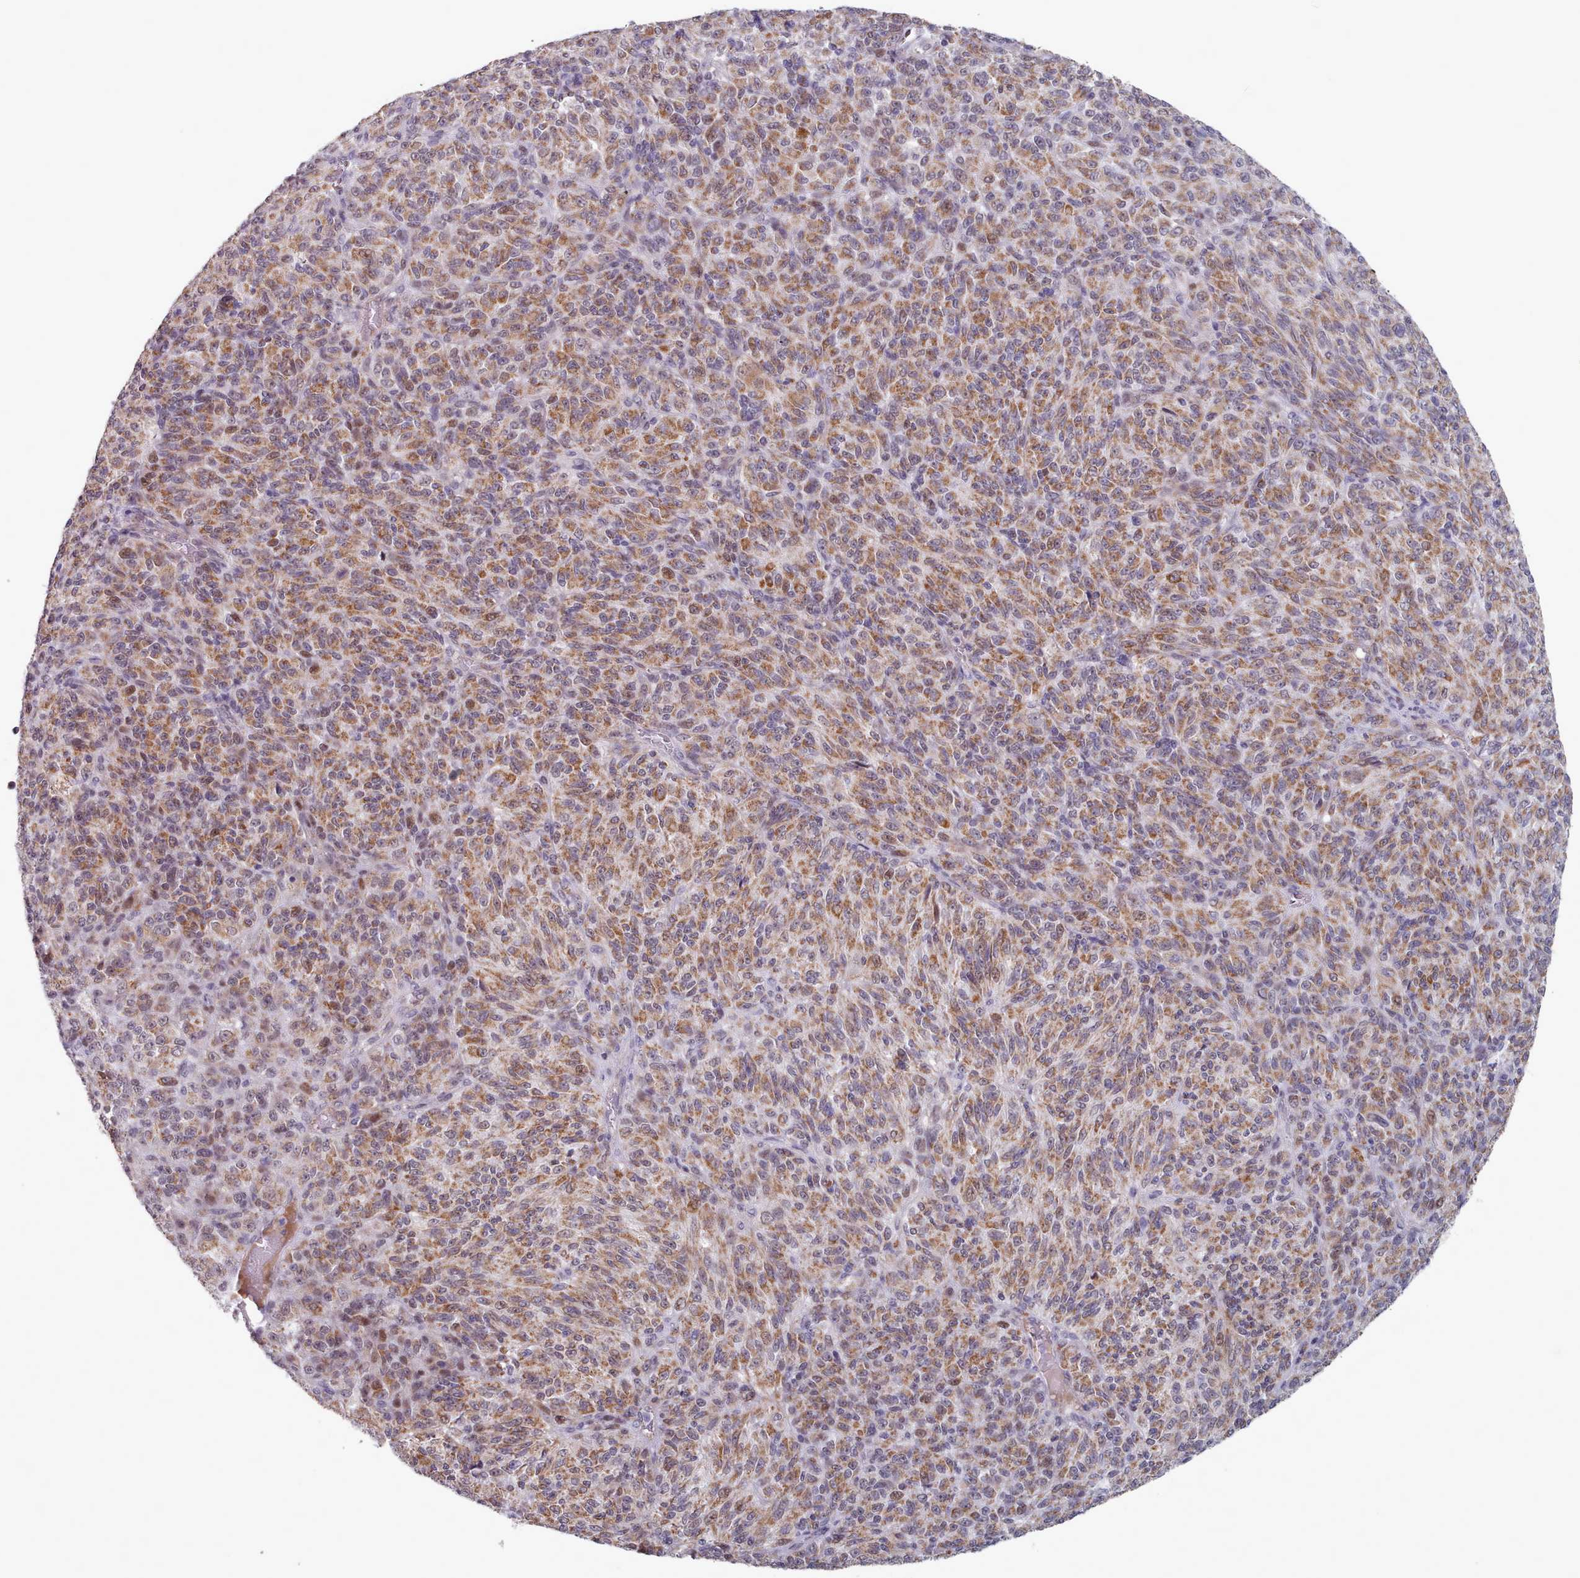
{"staining": {"intensity": "moderate", "quantity": ">75%", "location": "cytoplasmic/membranous"}, "tissue": "melanoma", "cell_type": "Tumor cells", "image_type": "cancer", "snomed": [{"axis": "morphology", "description": "Malignant melanoma, Metastatic site"}, {"axis": "topography", "description": "Brain"}], "caption": "Melanoma stained for a protein displays moderate cytoplasmic/membranous positivity in tumor cells.", "gene": "TRARG1", "patient": {"sex": "female", "age": 56}}